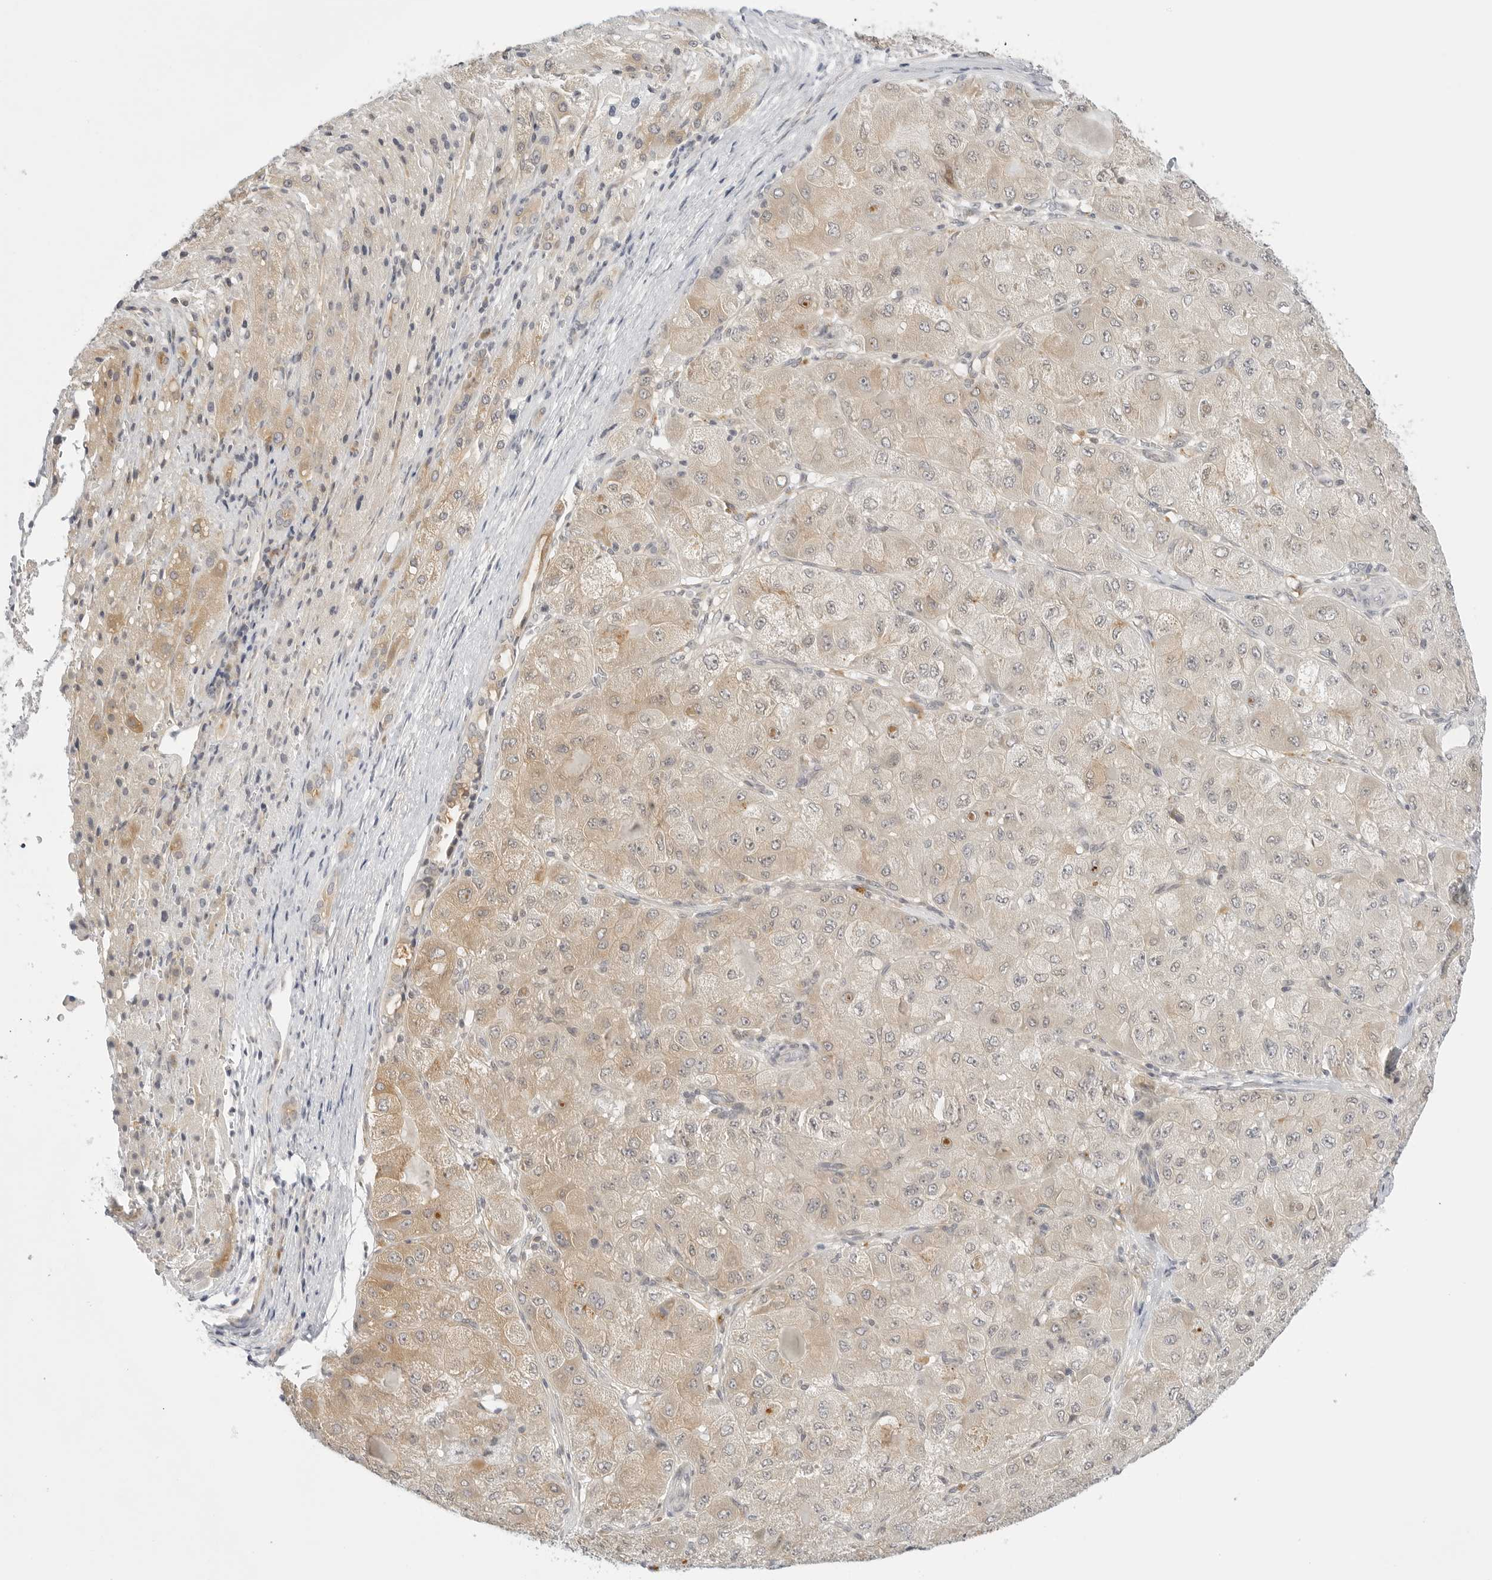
{"staining": {"intensity": "weak", "quantity": "25%-75%", "location": "cytoplasmic/membranous"}, "tissue": "liver cancer", "cell_type": "Tumor cells", "image_type": "cancer", "snomed": [{"axis": "morphology", "description": "Carcinoma, Hepatocellular, NOS"}, {"axis": "topography", "description": "Liver"}], "caption": "Brown immunohistochemical staining in human liver cancer displays weak cytoplasmic/membranous staining in about 25%-75% of tumor cells.", "gene": "TCP1", "patient": {"sex": "male", "age": 80}}